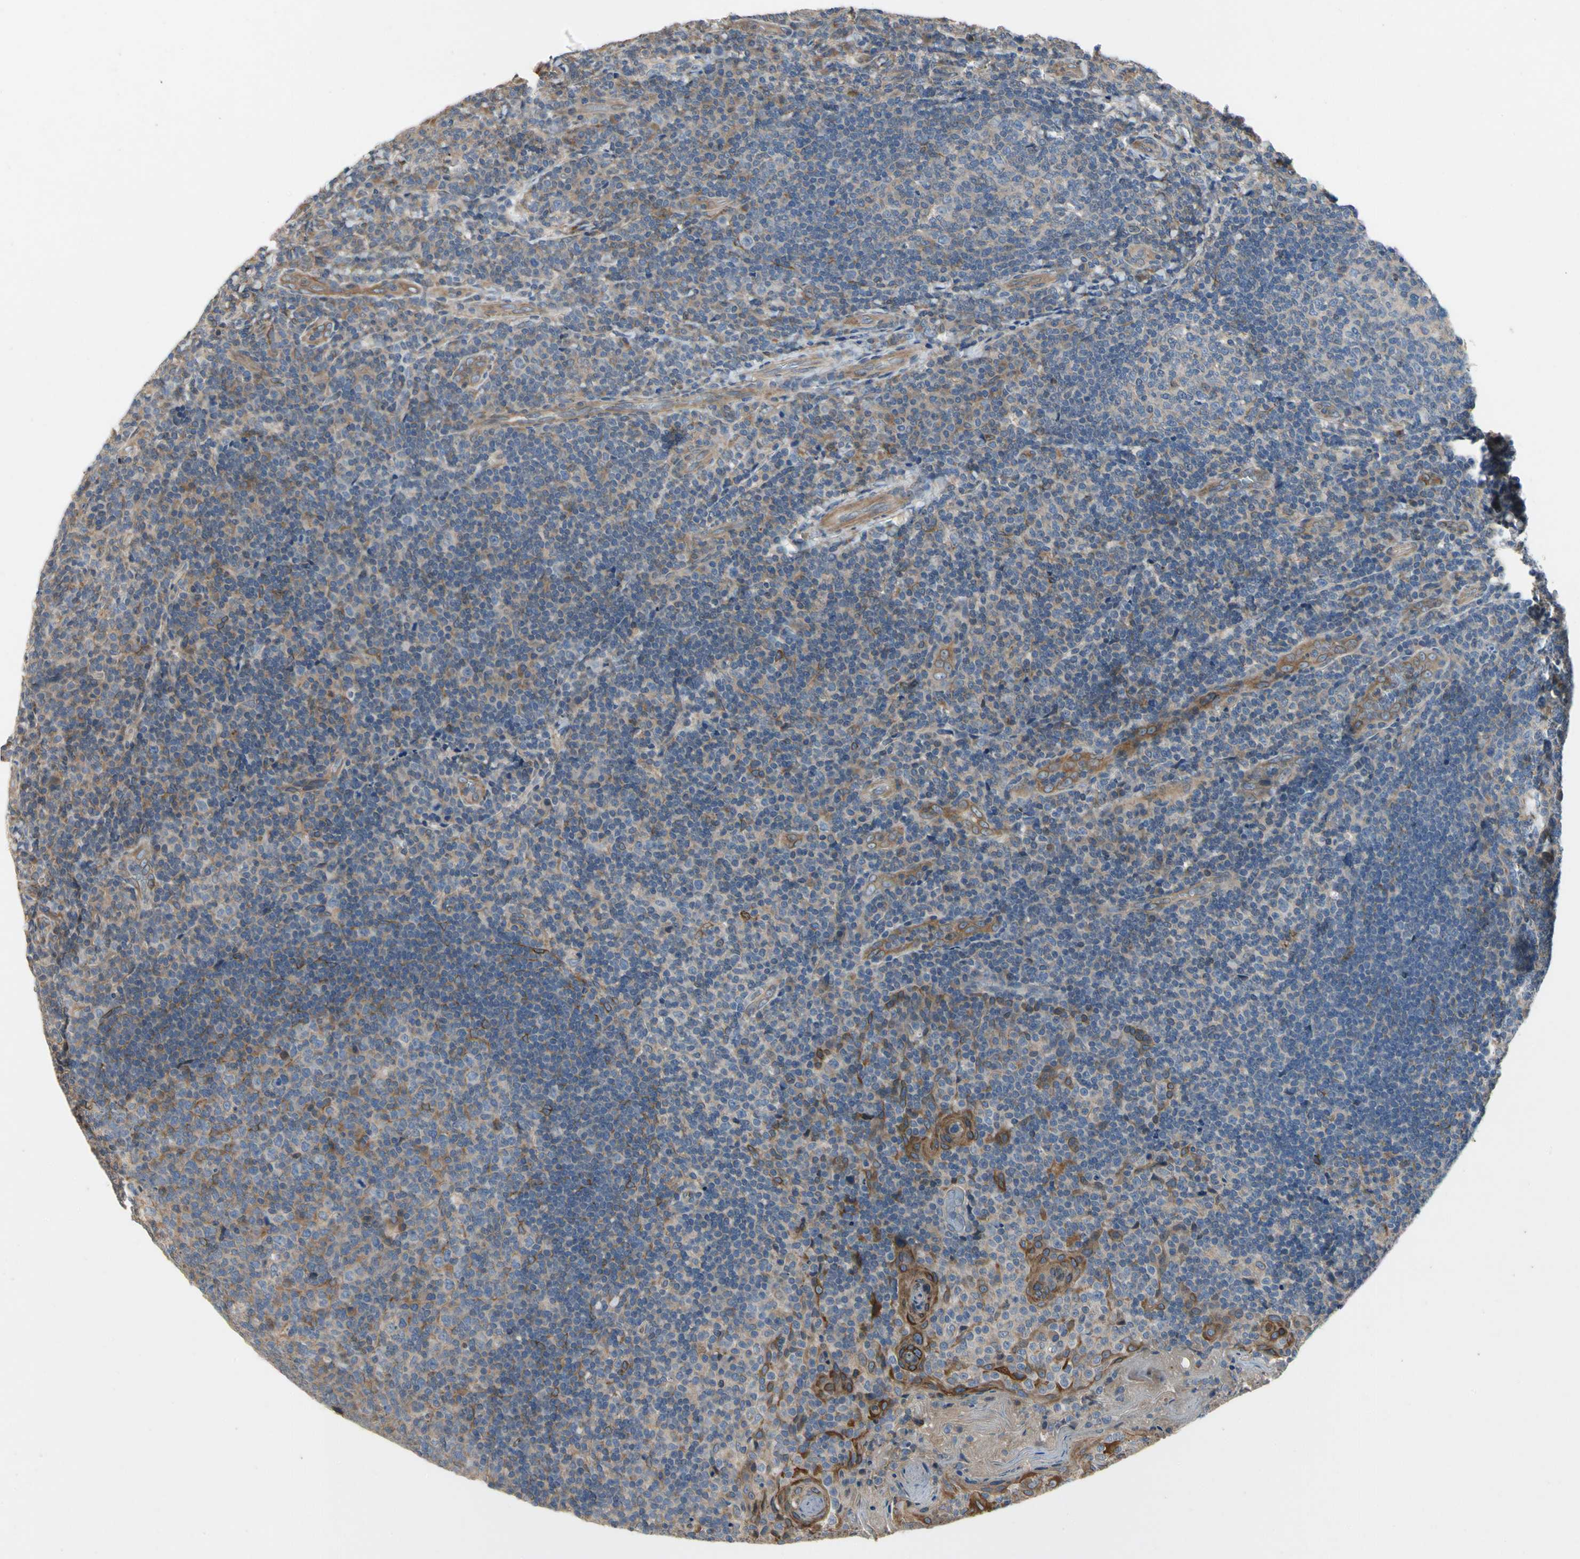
{"staining": {"intensity": "moderate", "quantity": "<25%", "location": "cytoplasmic/membranous"}, "tissue": "tonsil", "cell_type": "Germinal center cells", "image_type": "normal", "snomed": [{"axis": "morphology", "description": "Normal tissue, NOS"}, {"axis": "topography", "description": "Tonsil"}], "caption": "This is an image of IHC staining of normal tonsil, which shows moderate positivity in the cytoplasmic/membranous of germinal center cells.", "gene": "CRTAC1", "patient": {"sex": "male", "age": 17}}